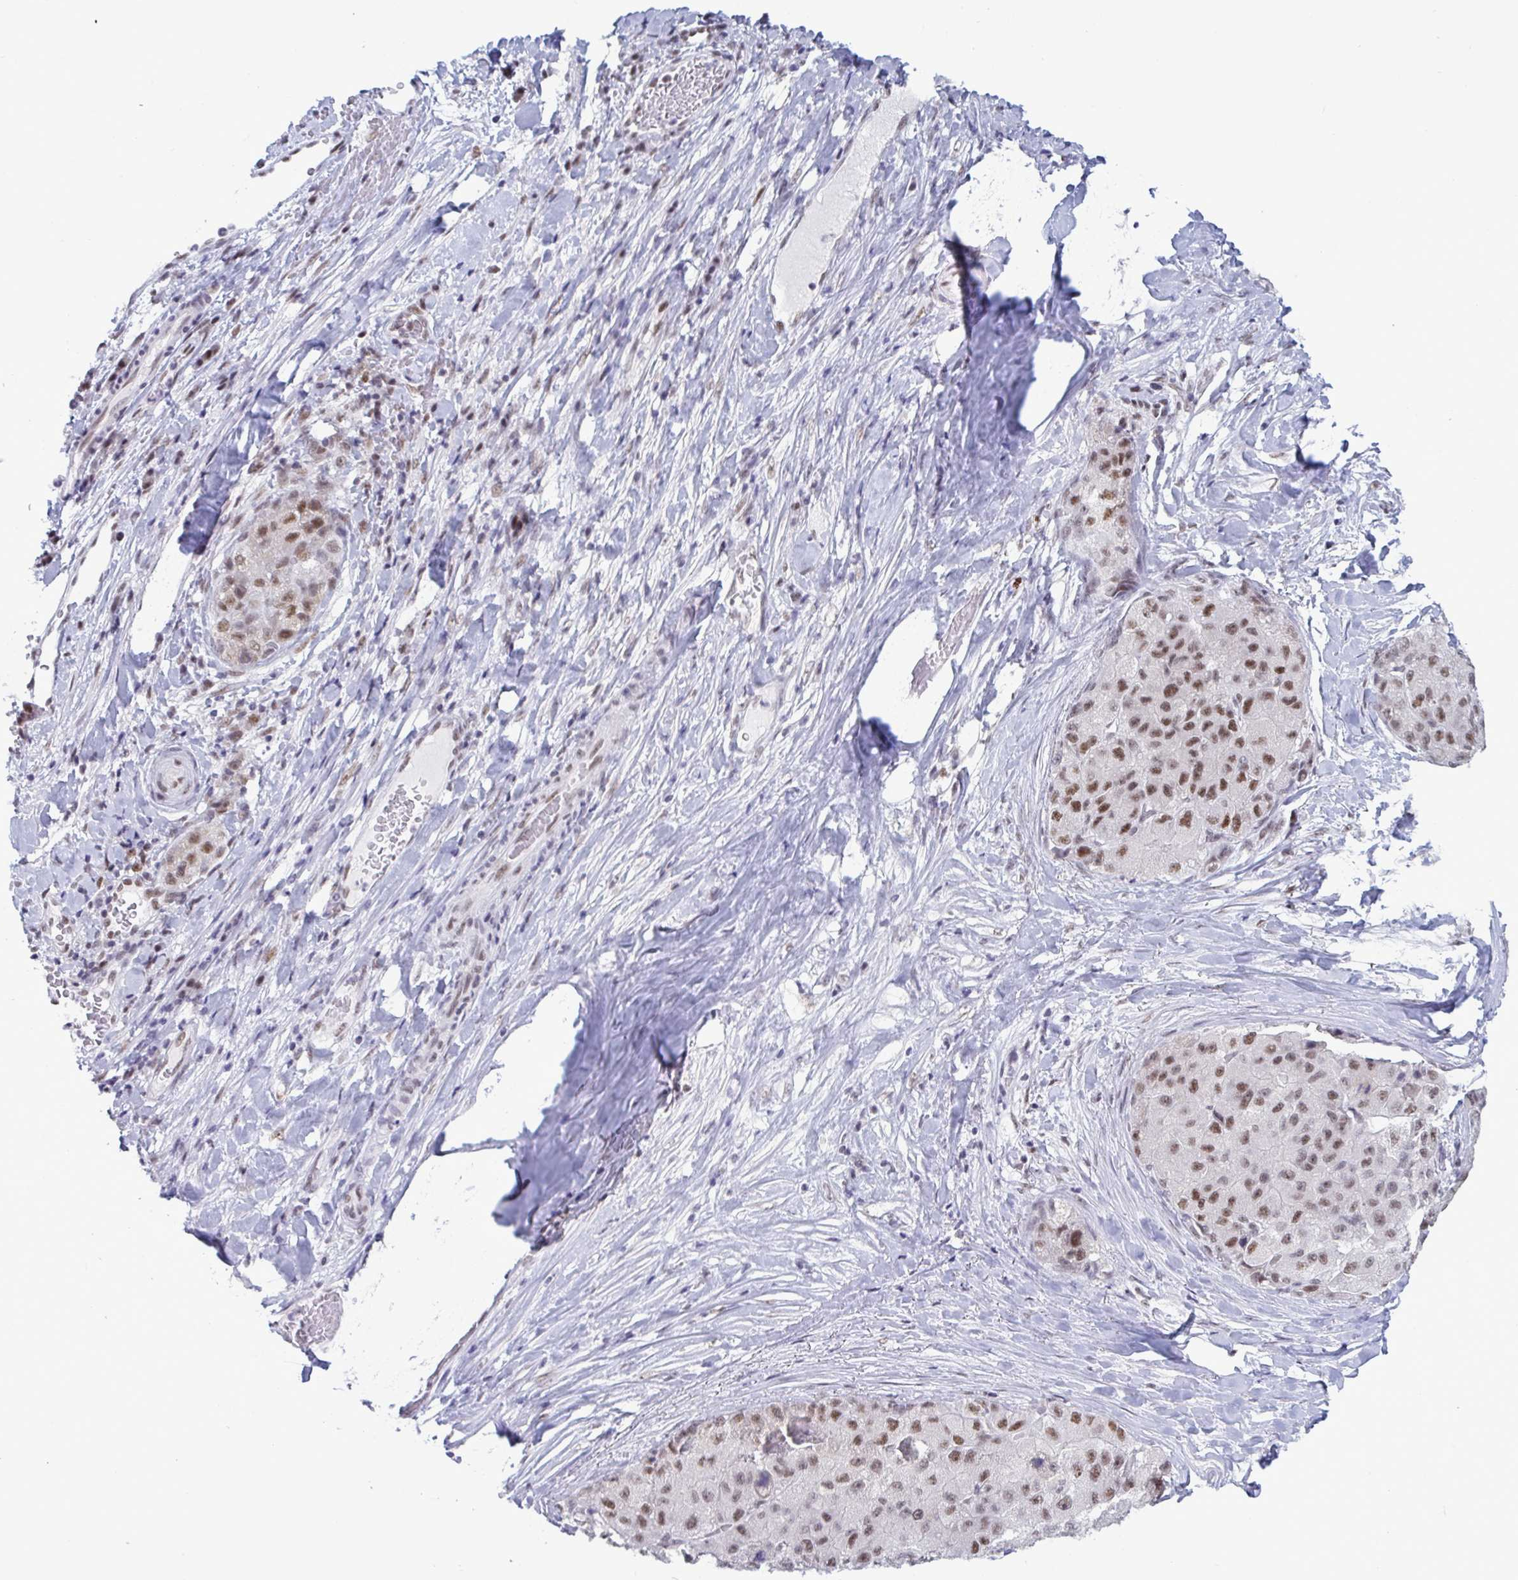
{"staining": {"intensity": "strong", "quantity": ">75%", "location": "nuclear"}, "tissue": "liver cancer", "cell_type": "Tumor cells", "image_type": "cancer", "snomed": [{"axis": "morphology", "description": "Carcinoma, Hepatocellular, NOS"}, {"axis": "topography", "description": "Liver"}], "caption": "Tumor cells show strong nuclear positivity in approximately >75% of cells in liver cancer. The protein of interest is shown in brown color, while the nuclei are stained blue.", "gene": "PPP1R10", "patient": {"sex": "male", "age": 80}}